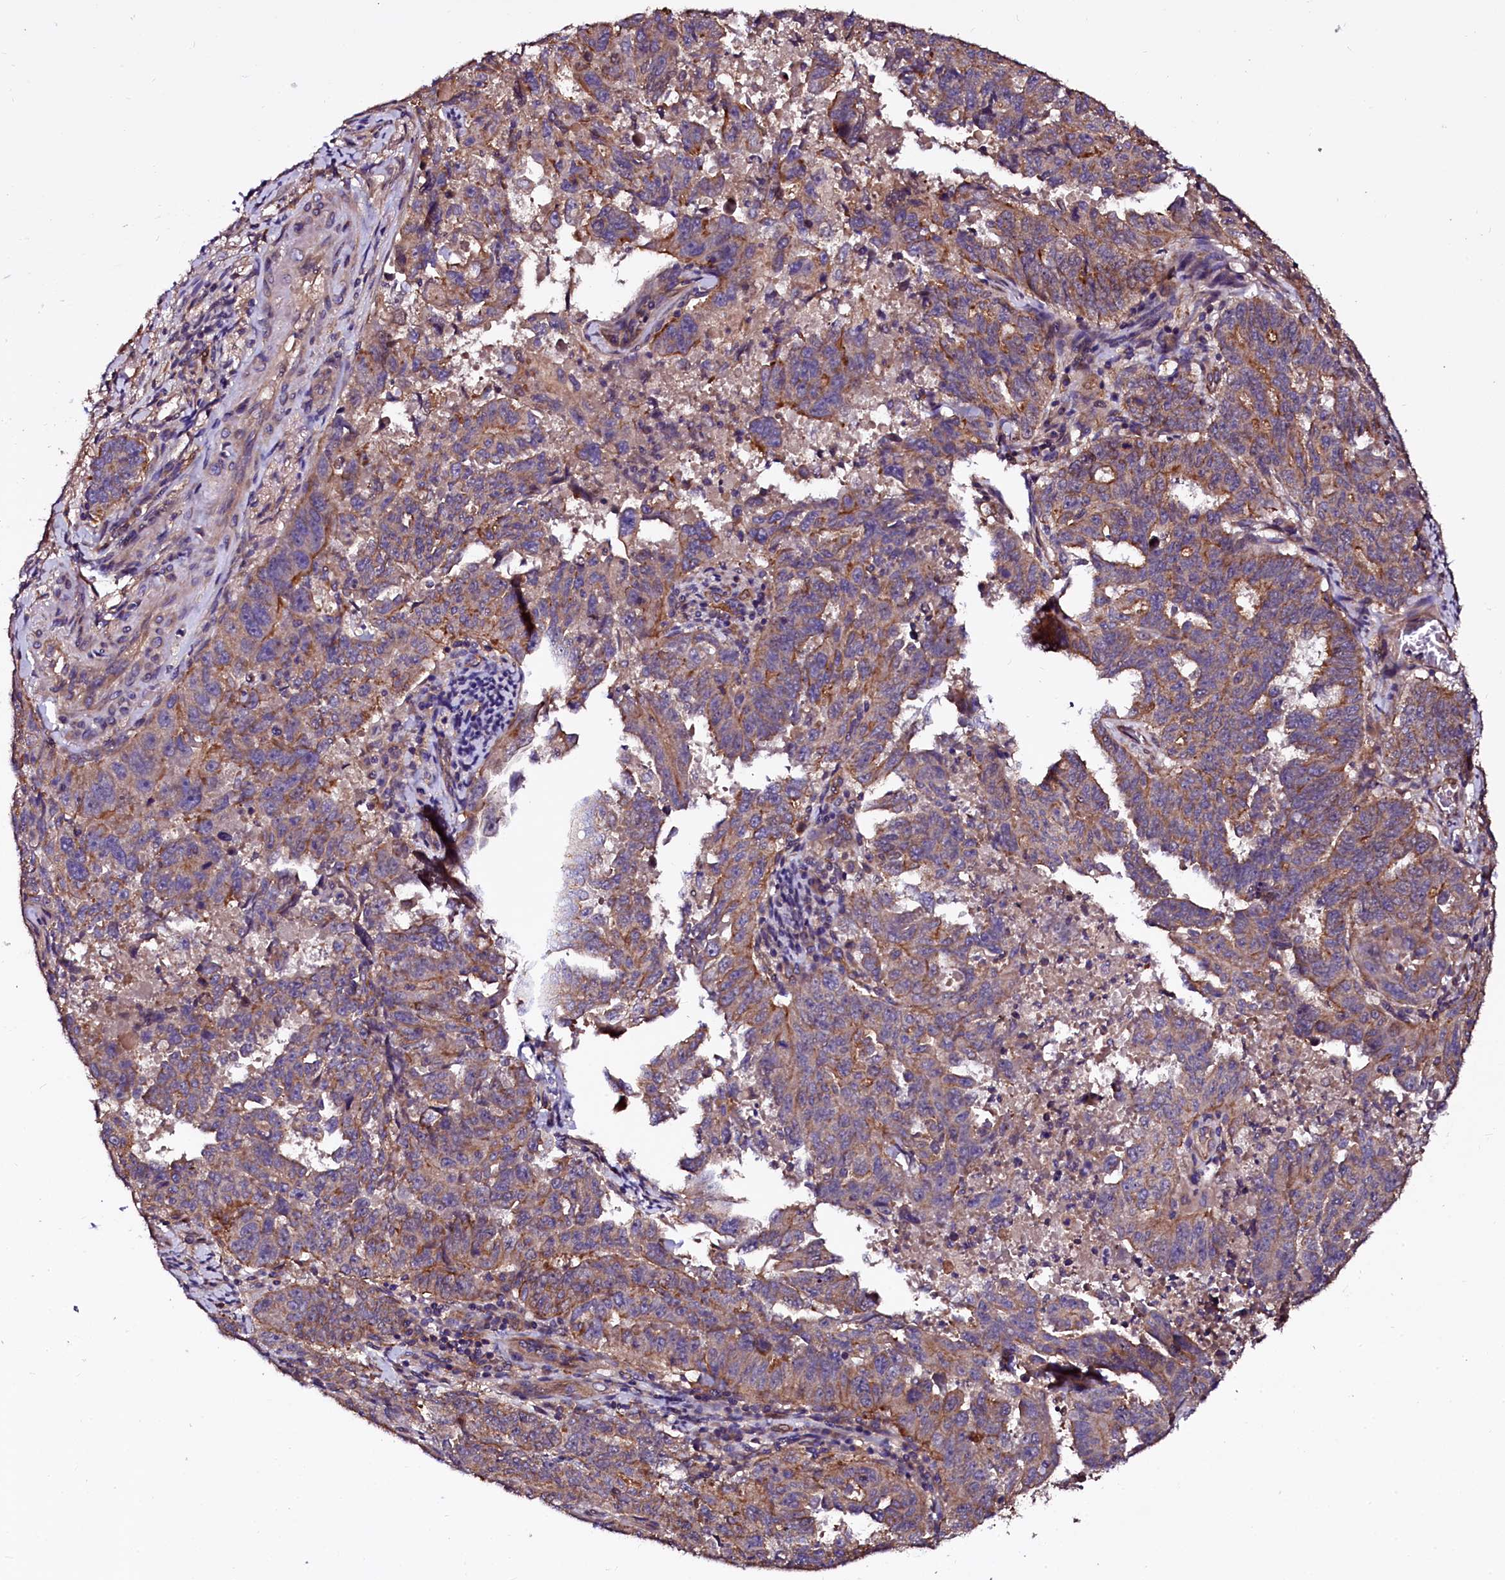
{"staining": {"intensity": "moderate", "quantity": "25%-75%", "location": "cytoplasmic/membranous"}, "tissue": "endometrial cancer", "cell_type": "Tumor cells", "image_type": "cancer", "snomed": [{"axis": "morphology", "description": "Adenocarcinoma, NOS"}, {"axis": "topography", "description": "Endometrium"}], "caption": "There is medium levels of moderate cytoplasmic/membranous expression in tumor cells of adenocarcinoma (endometrial), as demonstrated by immunohistochemical staining (brown color).", "gene": "APPL2", "patient": {"sex": "female", "age": 65}}